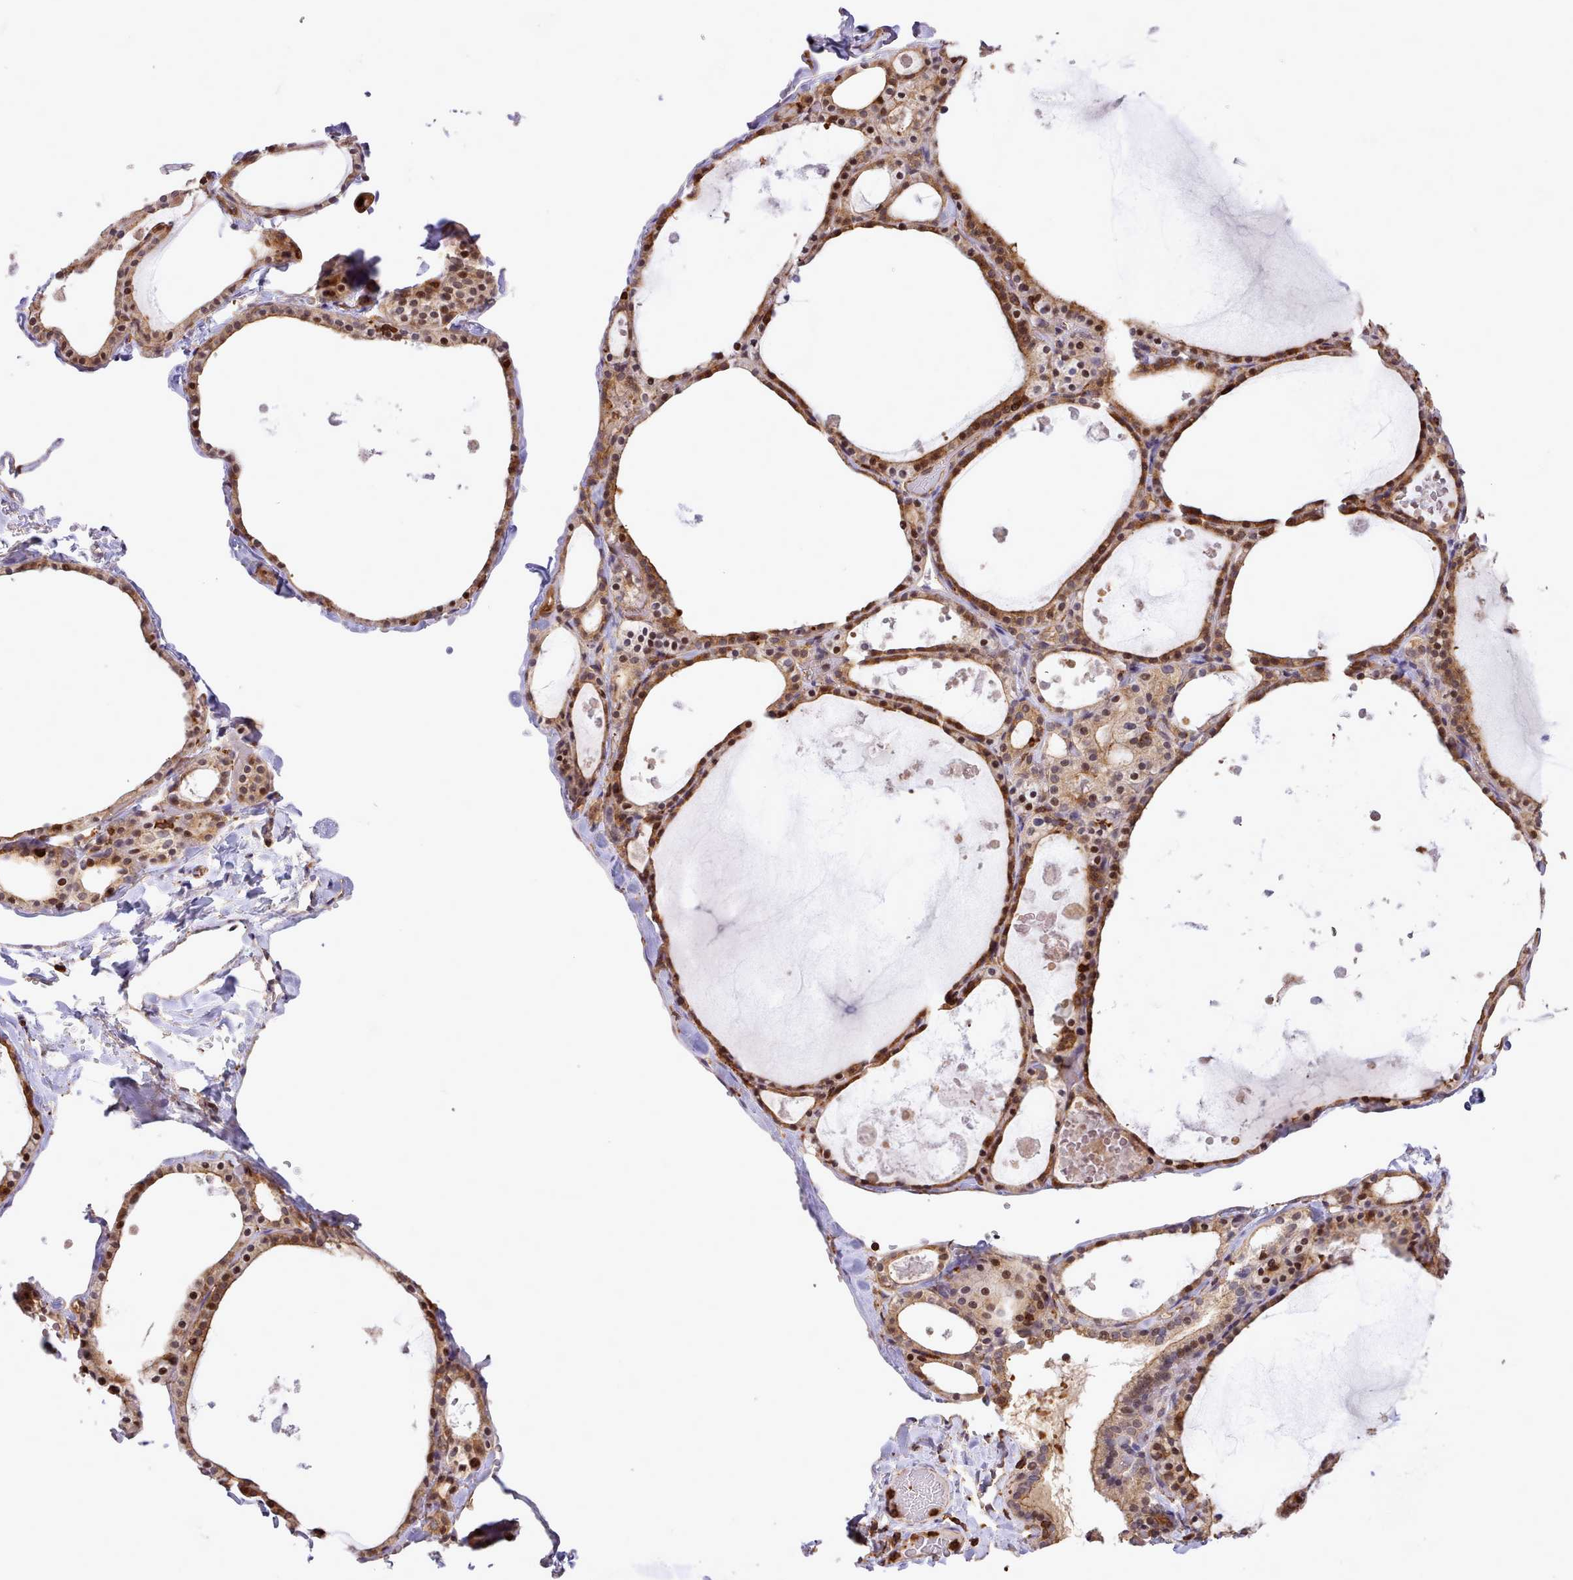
{"staining": {"intensity": "moderate", "quantity": ">75%", "location": "cytoplasmic/membranous,nuclear"}, "tissue": "thyroid gland", "cell_type": "Glandular cells", "image_type": "normal", "snomed": [{"axis": "morphology", "description": "Normal tissue, NOS"}, {"axis": "topography", "description": "Thyroid gland"}], "caption": "Immunohistochemistry (IHC) (DAB (3,3'-diaminobenzidine)) staining of normal thyroid gland reveals moderate cytoplasmic/membranous,nuclear protein staining in about >75% of glandular cells. The protein of interest is stained brown, and the nuclei are stained in blue (DAB (3,3'-diaminobenzidine) IHC with brightfield microscopy, high magnification).", "gene": "CAPZA1", "patient": {"sex": "male", "age": 56}}